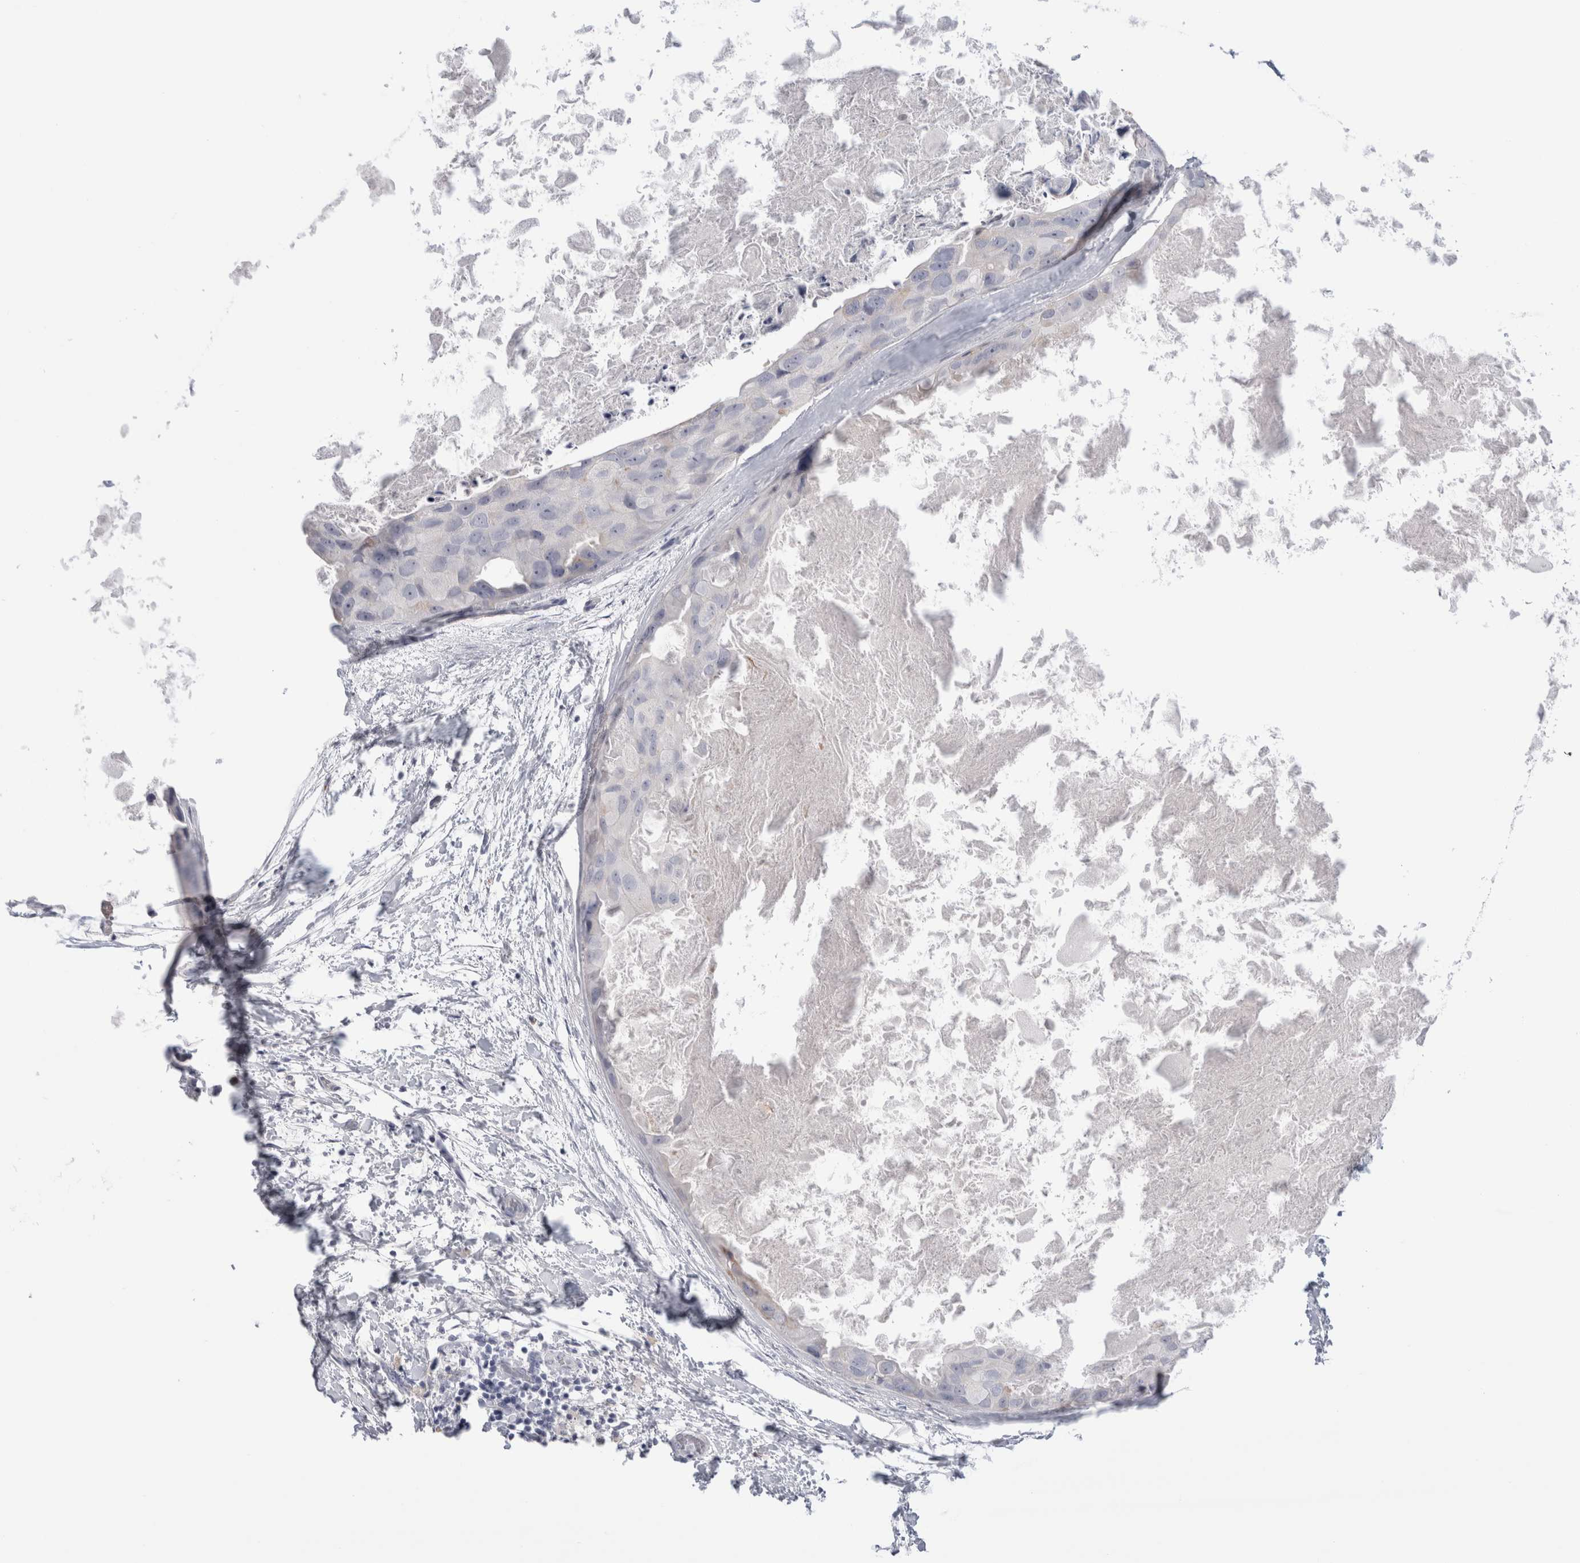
{"staining": {"intensity": "negative", "quantity": "none", "location": "none"}, "tissue": "breast cancer", "cell_type": "Tumor cells", "image_type": "cancer", "snomed": [{"axis": "morphology", "description": "Duct carcinoma"}, {"axis": "topography", "description": "Breast"}], "caption": "DAB immunohistochemical staining of breast infiltrating ductal carcinoma displays no significant staining in tumor cells.", "gene": "ANKMY1", "patient": {"sex": "female", "age": 62}}